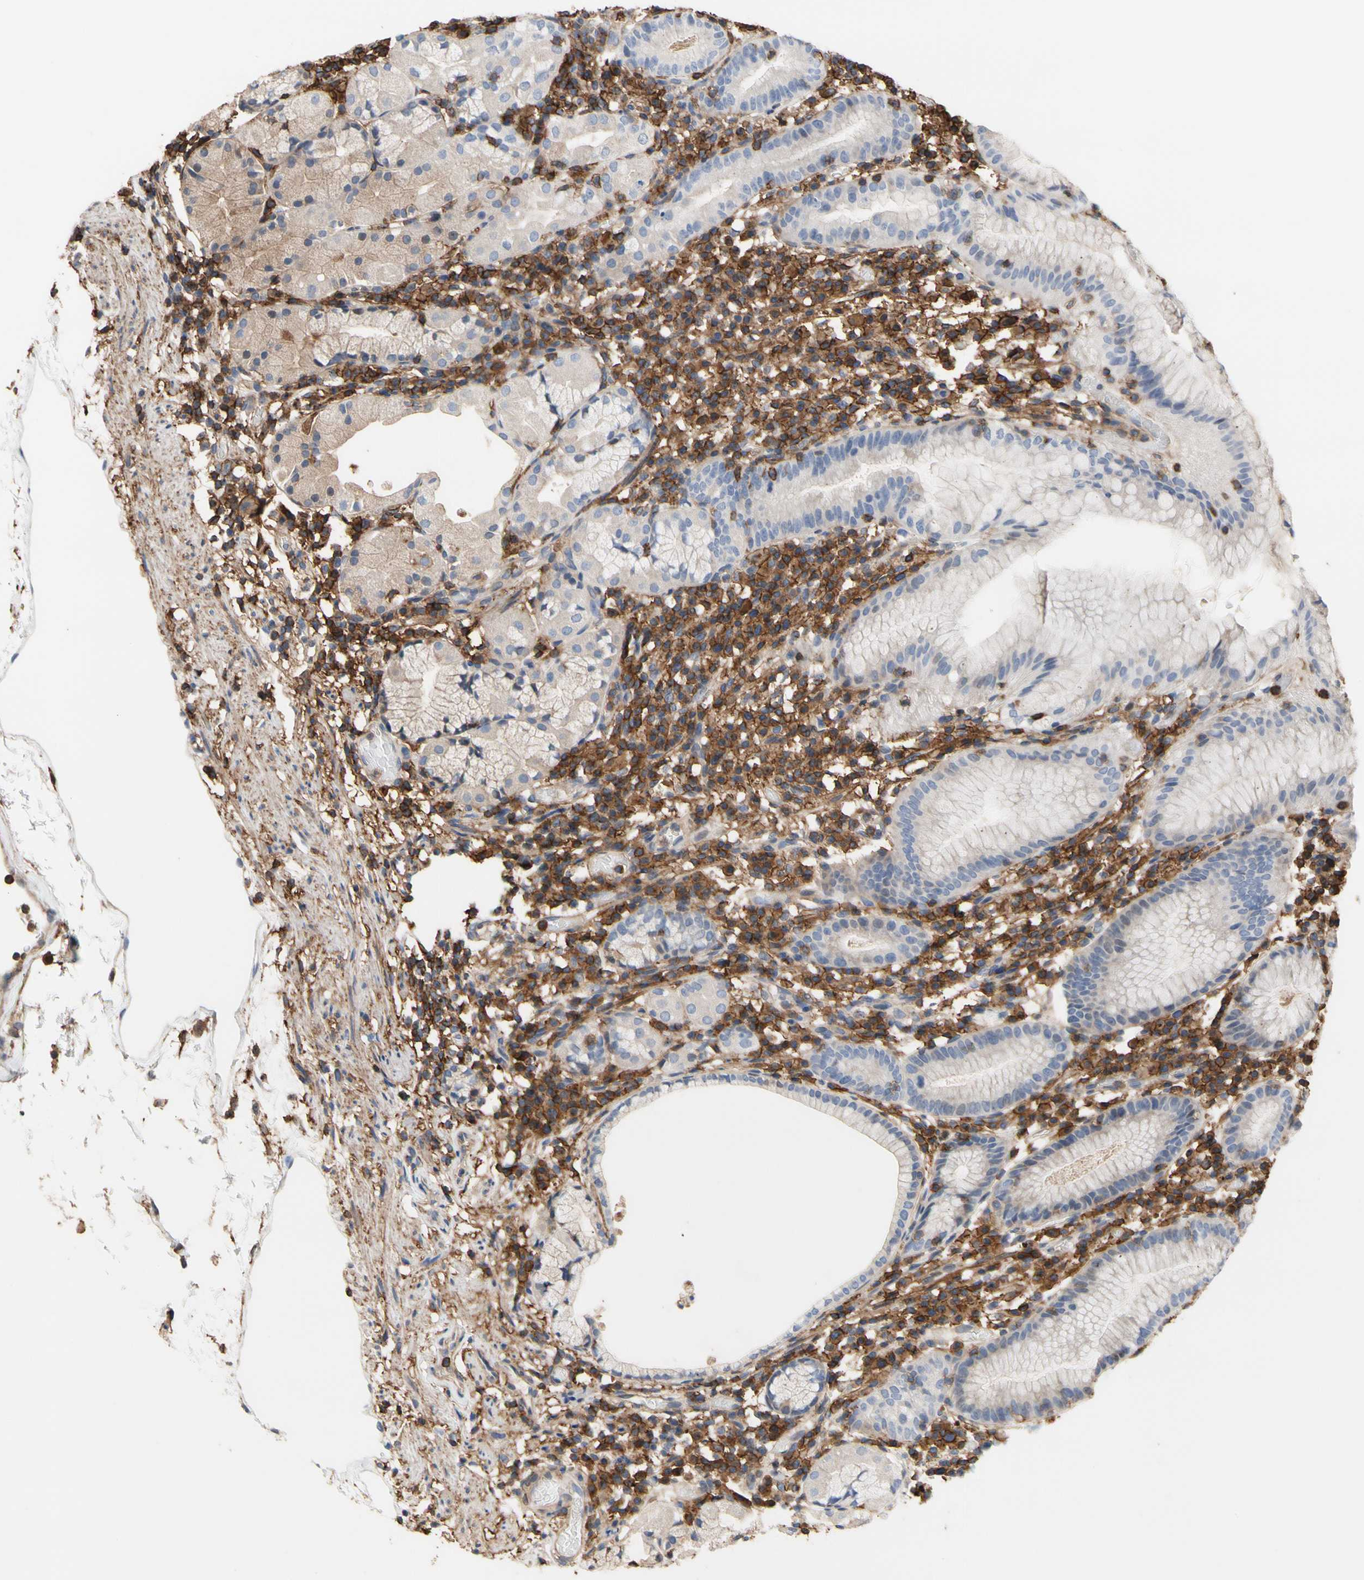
{"staining": {"intensity": "weak", "quantity": "25%-75%", "location": "cytoplasmic/membranous"}, "tissue": "stomach", "cell_type": "Glandular cells", "image_type": "normal", "snomed": [{"axis": "morphology", "description": "Normal tissue, NOS"}, {"axis": "topography", "description": "Stomach"}, {"axis": "topography", "description": "Stomach, lower"}], "caption": "An image showing weak cytoplasmic/membranous staining in approximately 25%-75% of glandular cells in benign stomach, as visualized by brown immunohistochemical staining.", "gene": "ANXA6", "patient": {"sex": "female", "age": 75}}